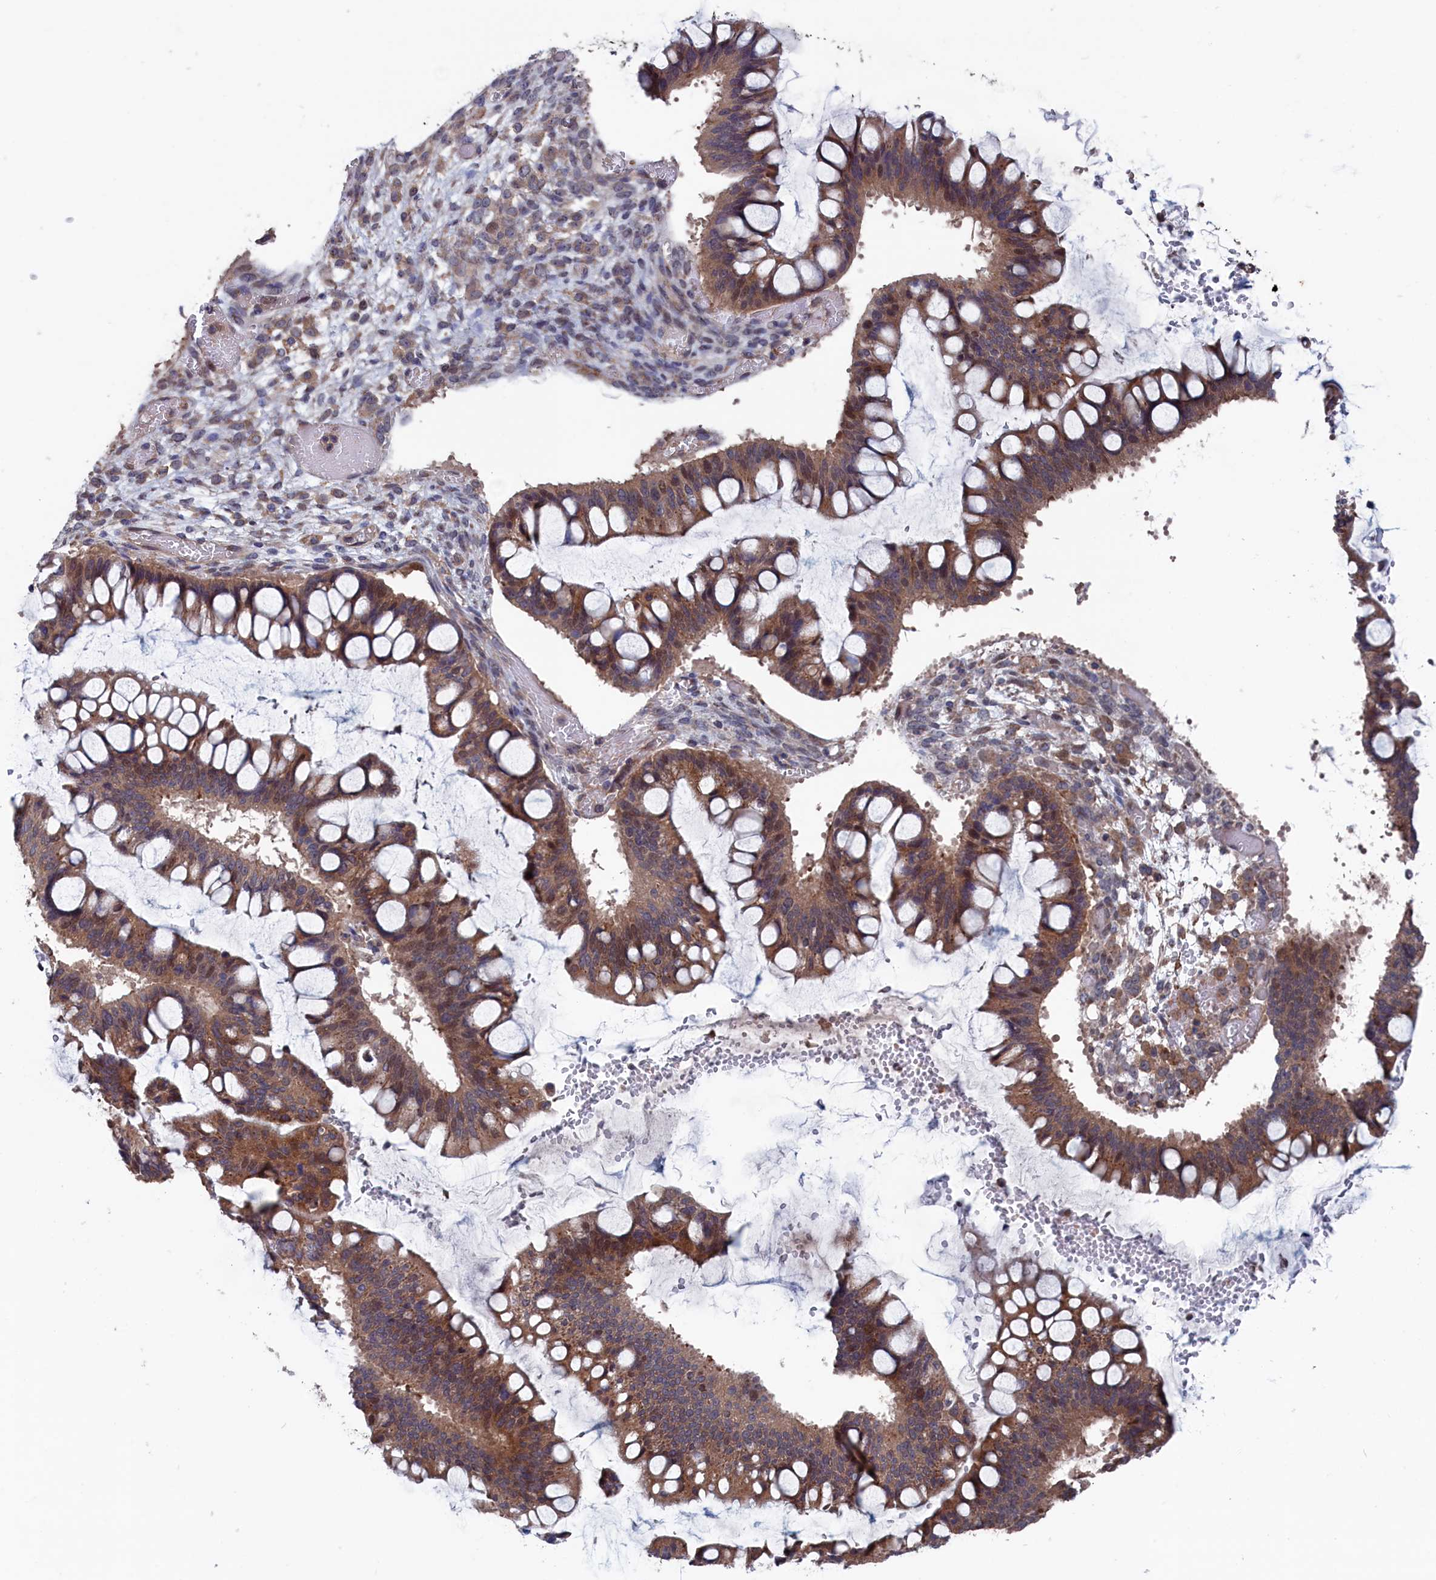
{"staining": {"intensity": "moderate", "quantity": ">75%", "location": "cytoplasmic/membranous,nuclear"}, "tissue": "ovarian cancer", "cell_type": "Tumor cells", "image_type": "cancer", "snomed": [{"axis": "morphology", "description": "Cystadenocarcinoma, mucinous, NOS"}, {"axis": "topography", "description": "Ovary"}], "caption": "IHC histopathology image of human ovarian cancer stained for a protein (brown), which displays medium levels of moderate cytoplasmic/membranous and nuclear expression in about >75% of tumor cells.", "gene": "SPATA13", "patient": {"sex": "female", "age": 73}}